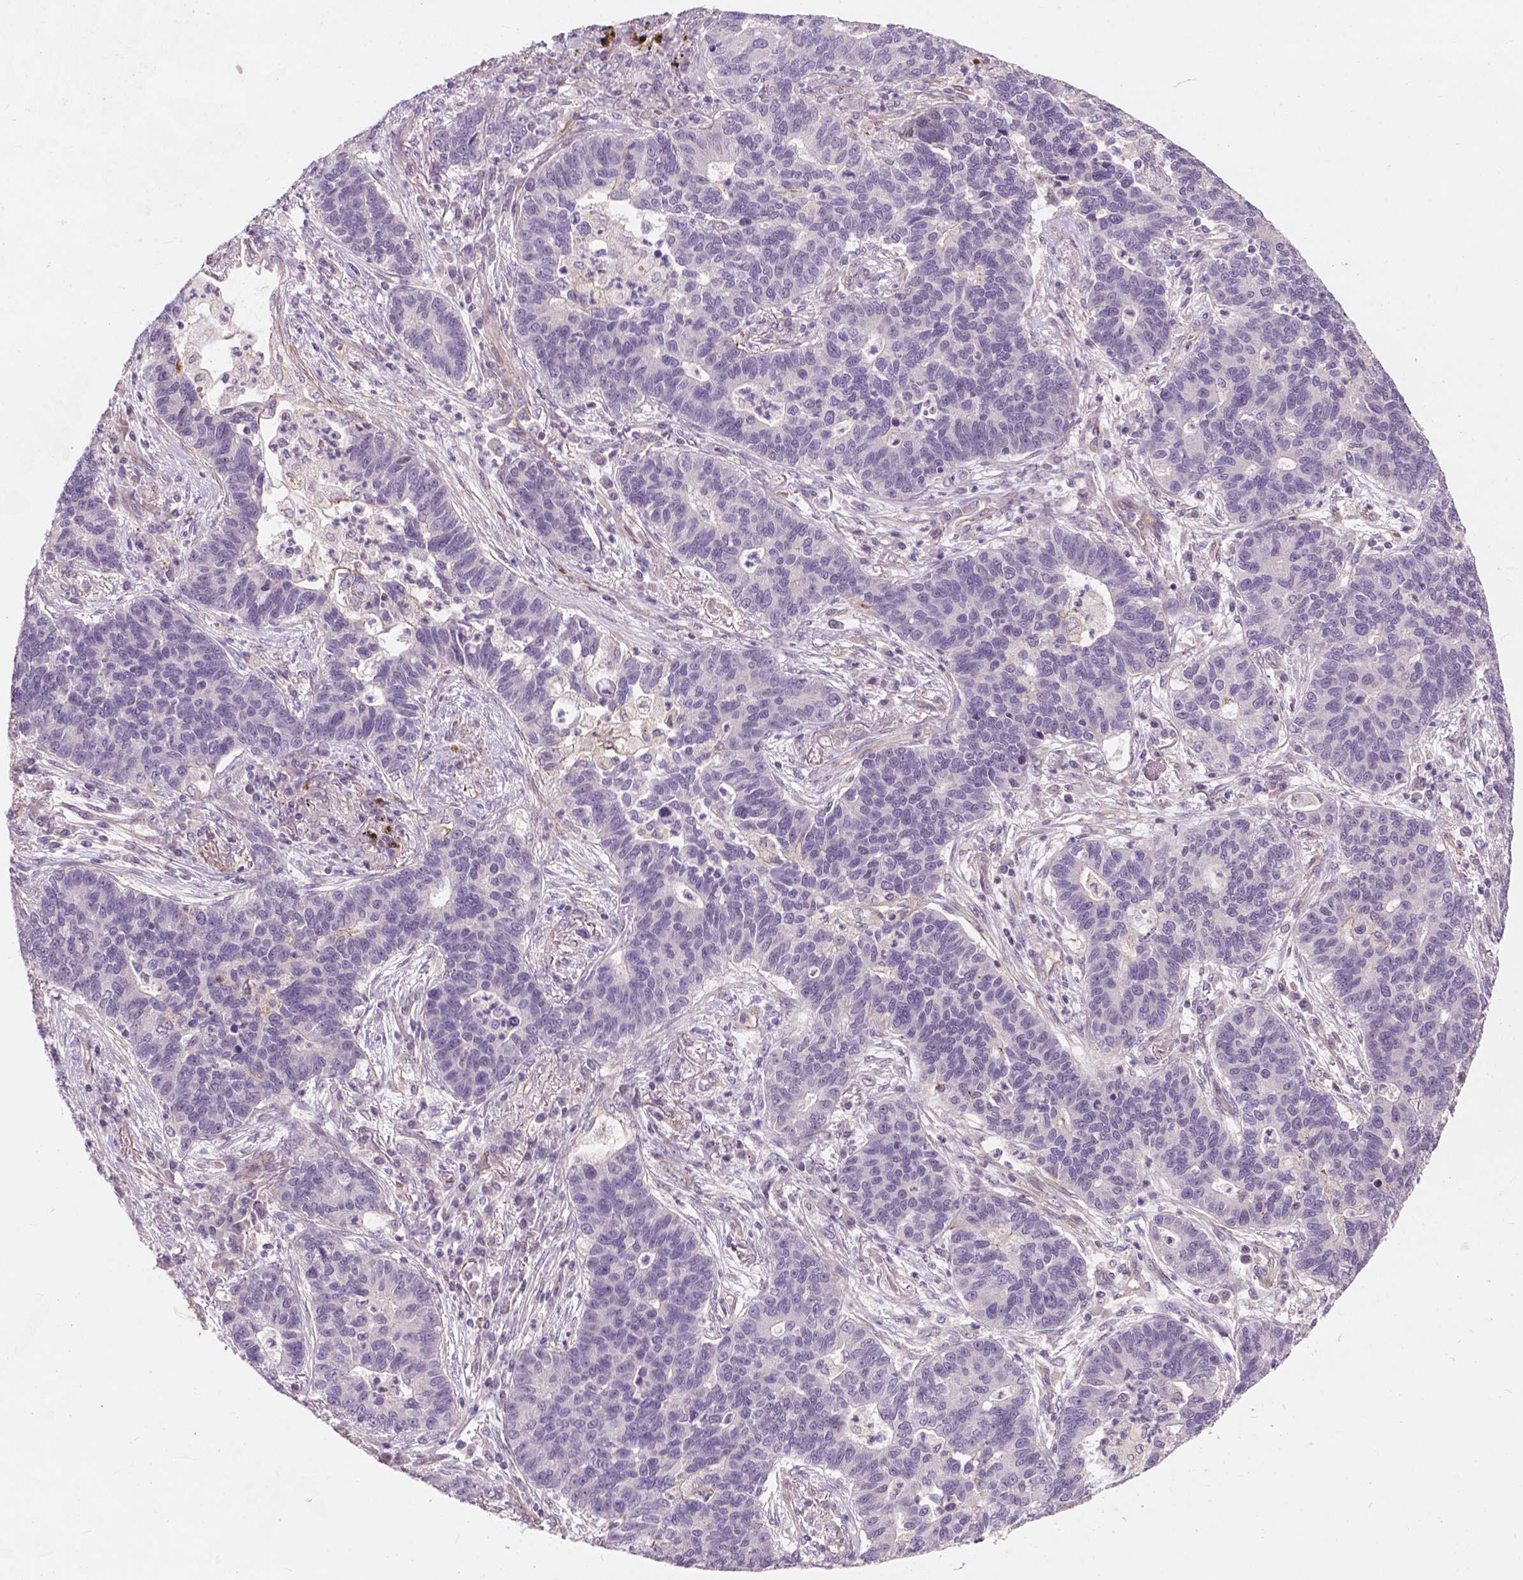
{"staining": {"intensity": "negative", "quantity": "none", "location": "none"}, "tissue": "lung cancer", "cell_type": "Tumor cells", "image_type": "cancer", "snomed": [{"axis": "morphology", "description": "Adenocarcinoma, NOS"}, {"axis": "topography", "description": "Lung"}], "caption": "Photomicrograph shows no significant protein staining in tumor cells of lung adenocarcinoma. The staining was performed using DAB to visualize the protein expression in brown, while the nuclei were stained in blue with hematoxylin (Magnification: 20x).", "gene": "RFPL4B", "patient": {"sex": "female", "age": 57}}